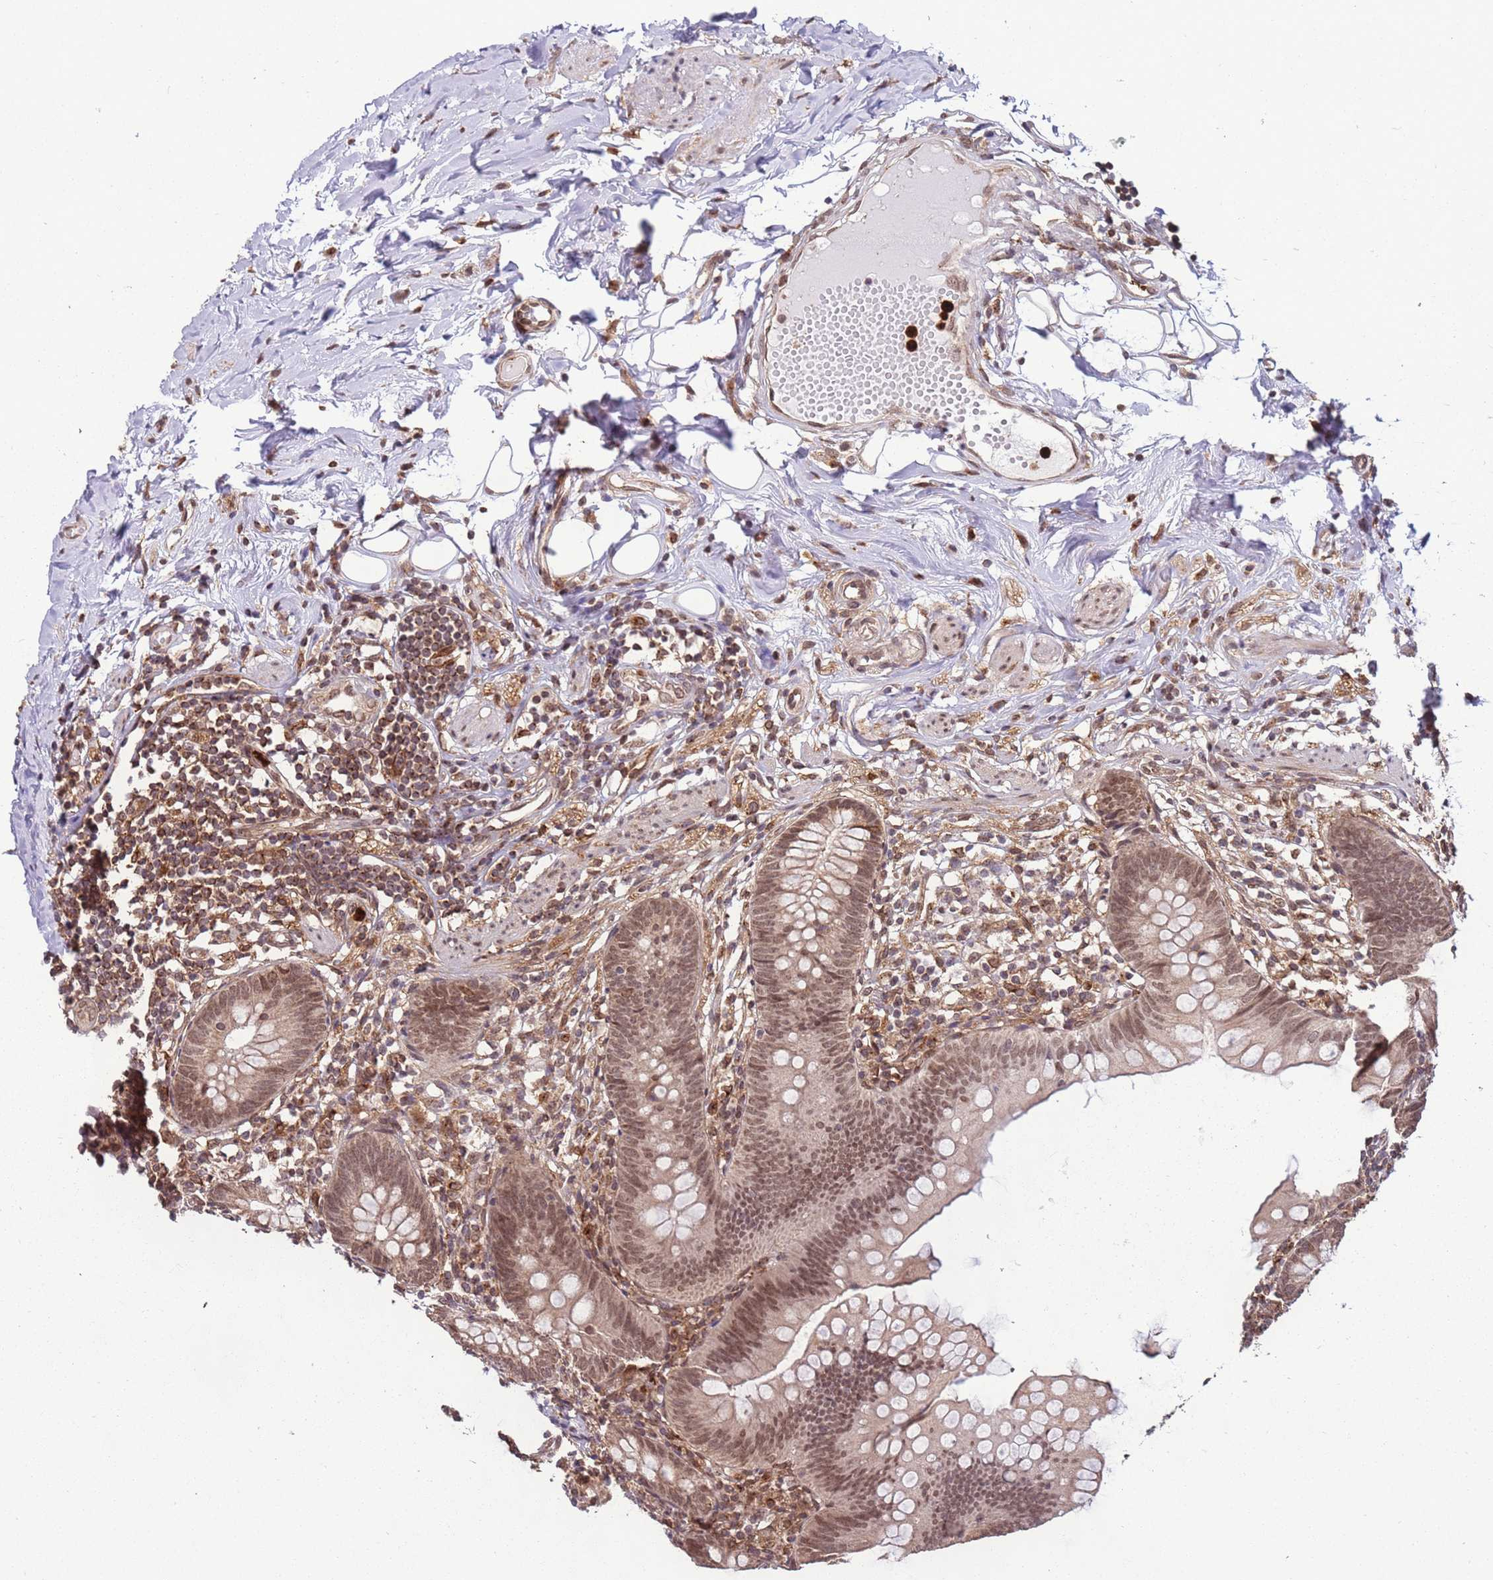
{"staining": {"intensity": "moderate", "quantity": ">75%", "location": "nuclear"}, "tissue": "appendix", "cell_type": "Glandular cells", "image_type": "normal", "snomed": [{"axis": "morphology", "description": "Normal tissue, NOS"}, {"axis": "topography", "description": "Appendix"}], "caption": "Moderate nuclear staining is identified in approximately >75% of glandular cells in normal appendix. (Stains: DAB (3,3'-diaminobenzidine) in brown, nuclei in blue, Microscopy: brightfield microscopy at high magnification).", "gene": "CEP170", "patient": {"sex": "female", "age": 62}}